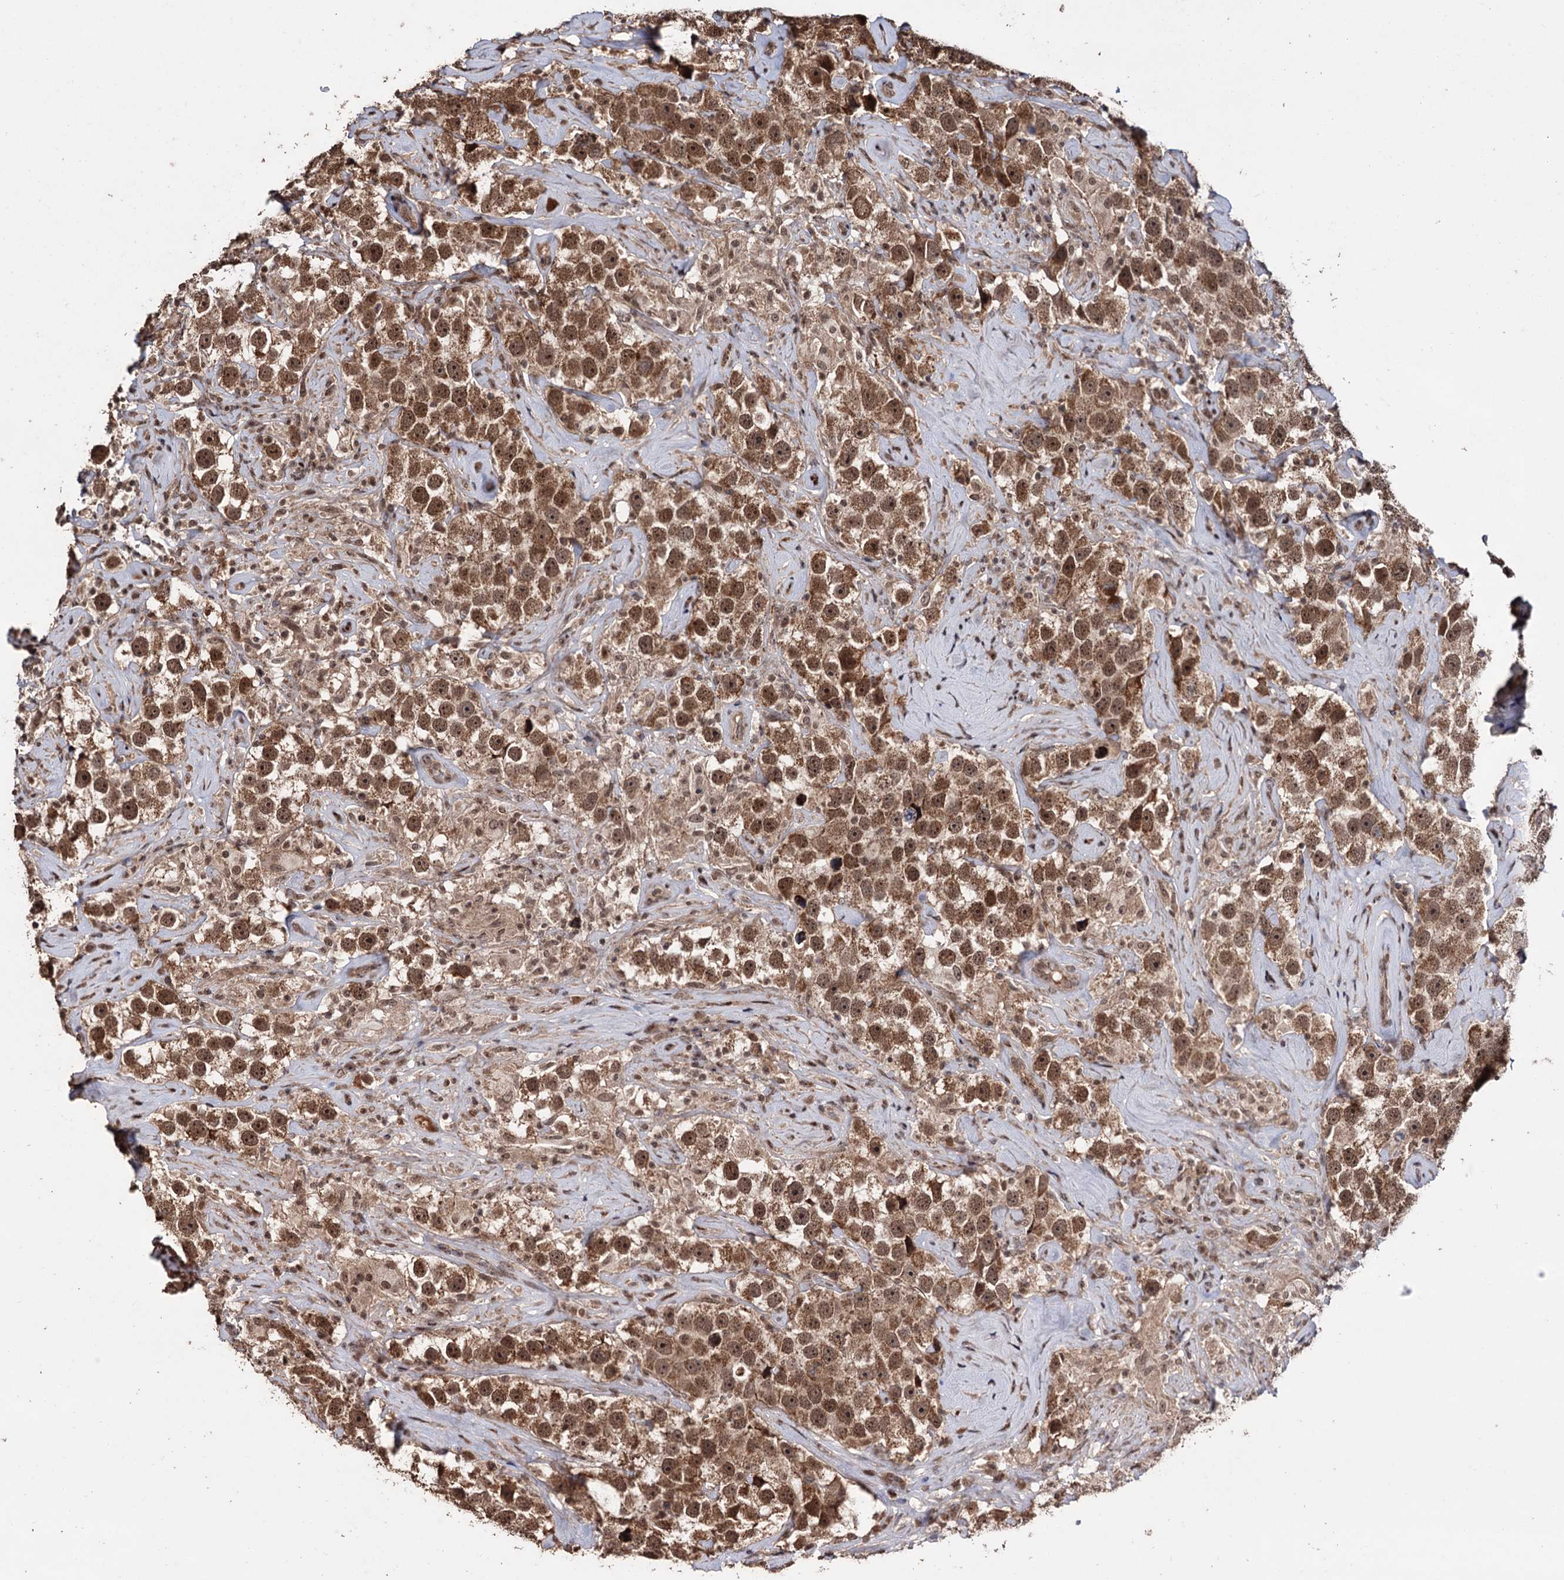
{"staining": {"intensity": "moderate", "quantity": ">75%", "location": "cytoplasmic/membranous,nuclear"}, "tissue": "testis cancer", "cell_type": "Tumor cells", "image_type": "cancer", "snomed": [{"axis": "morphology", "description": "Seminoma, NOS"}, {"axis": "topography", "description": "Testis"}], "caption": "Human testis seminoma stained with a protein marker reveals moderate staining in tumor cells.", "gene": "KLF5", "patient": {"sex": "male", "age": 49}}